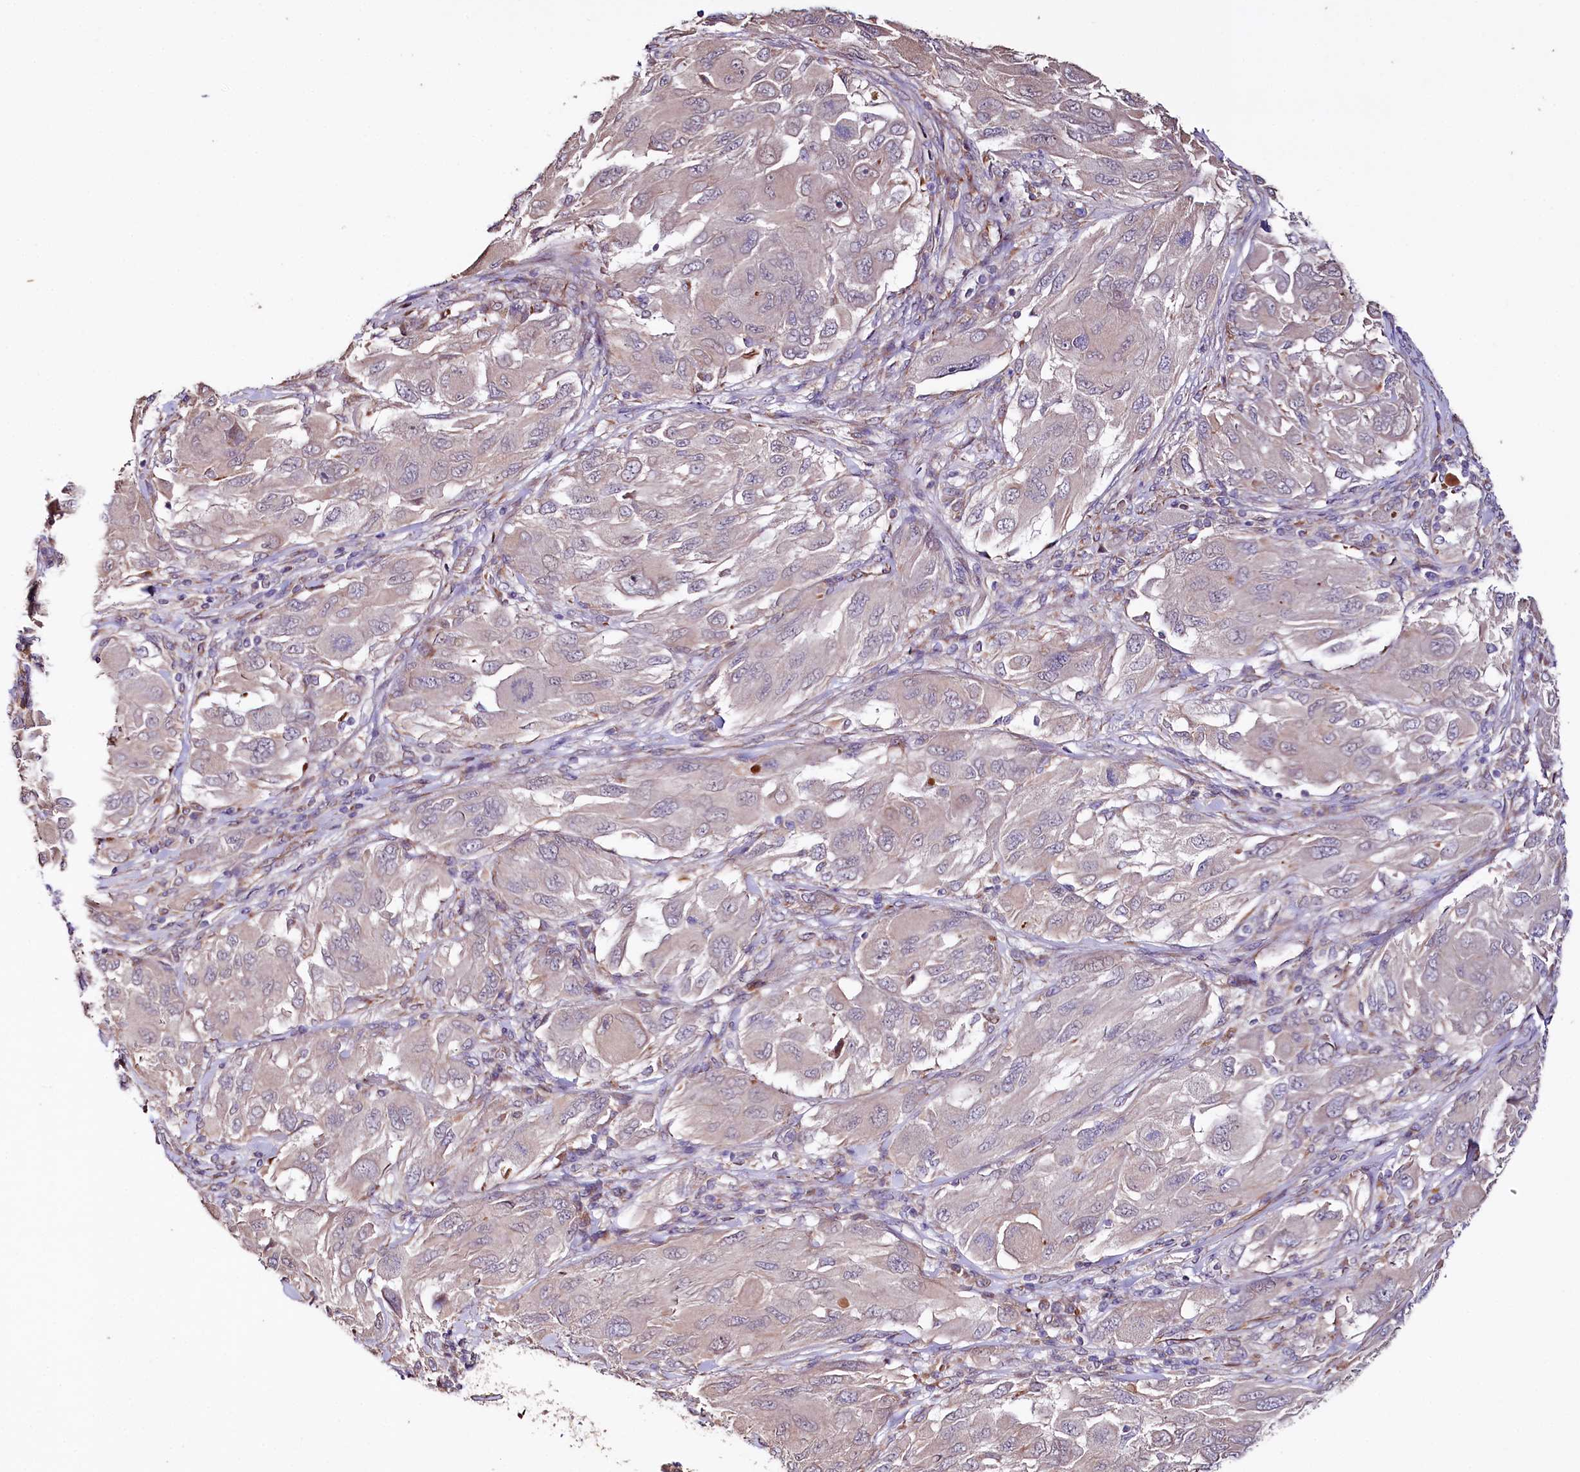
{"staining": {"intensity": "negative", "quantity": "none", "location": "none"}, "tissue": "melanoma", "cell_type": "Tumor cells", "image_type": "cancer", "snomed": [{"axis": "morphology", "description": "Malignant melanoma, NOS"}, {"axis": "topography", "description": "Skin"}], "caption": "The IHC photomicrograph has no significant staining in tumor cells of melanoma tissue.", "gene": "TTC12", "patient": {"sex": "female", "age": 91}}